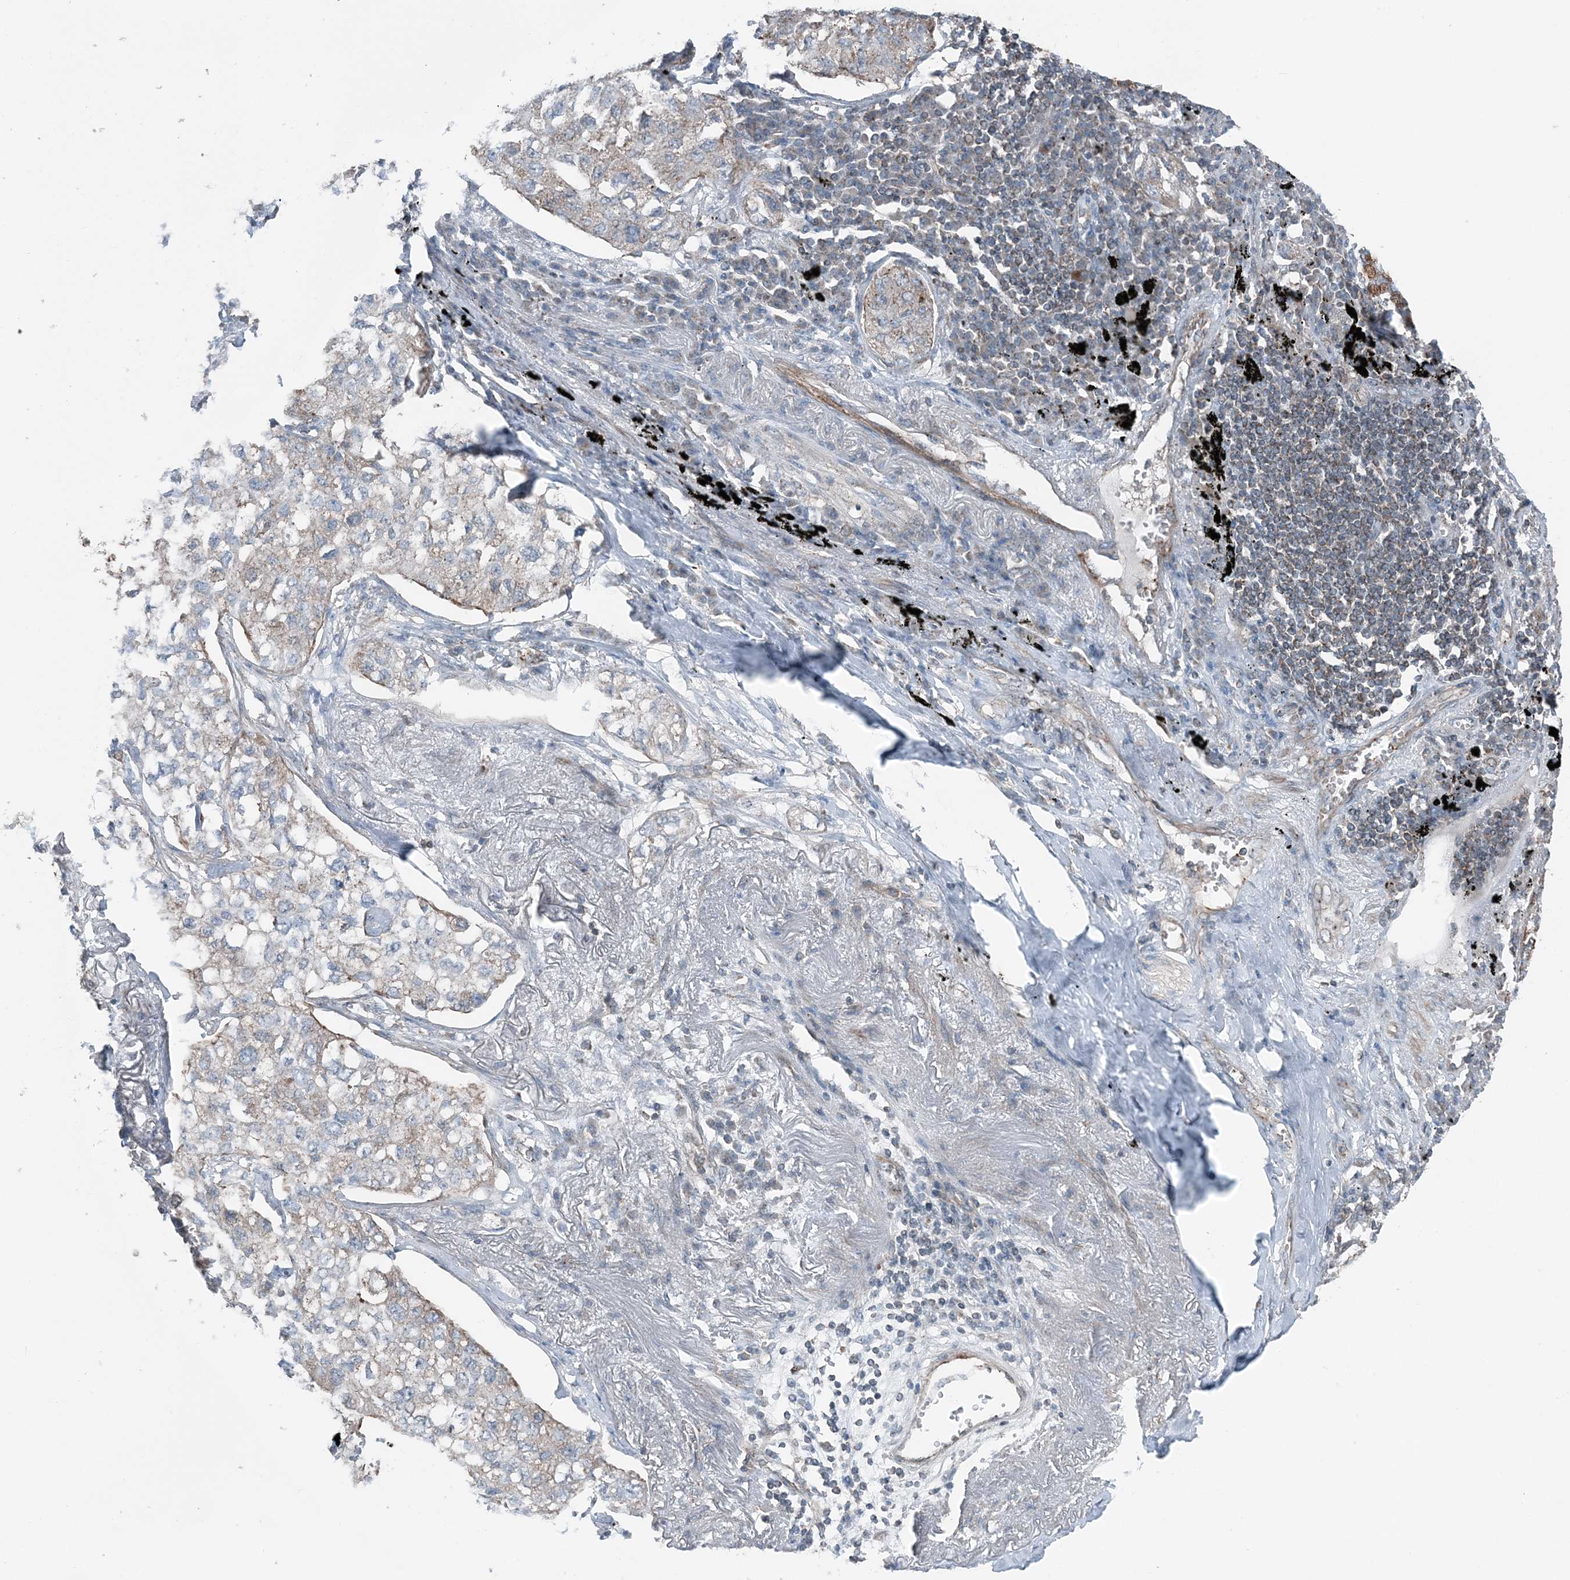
{"staining": {"intensity": "weak", "quantity": "25%-75%", "location": "cytoplasmic/membranous"}, "tissue": "lung cancer", "cell_type": "Tumor cells", "image_type": "cancer", "snomed": [{"axis": "morphology", "description": "Adenocarcinoma, NOS"}, {"axis": "topography", "description": "Lung"}], "caption": "This photomicrograph shows immunohistochemistry (IHC) staining of human lung cancer, with low weak cytoplasmic/membranous positivity in about 25%-75% of tumor cells.", "gene": "KY", "patient": {"sex": "male", "age": 65}}